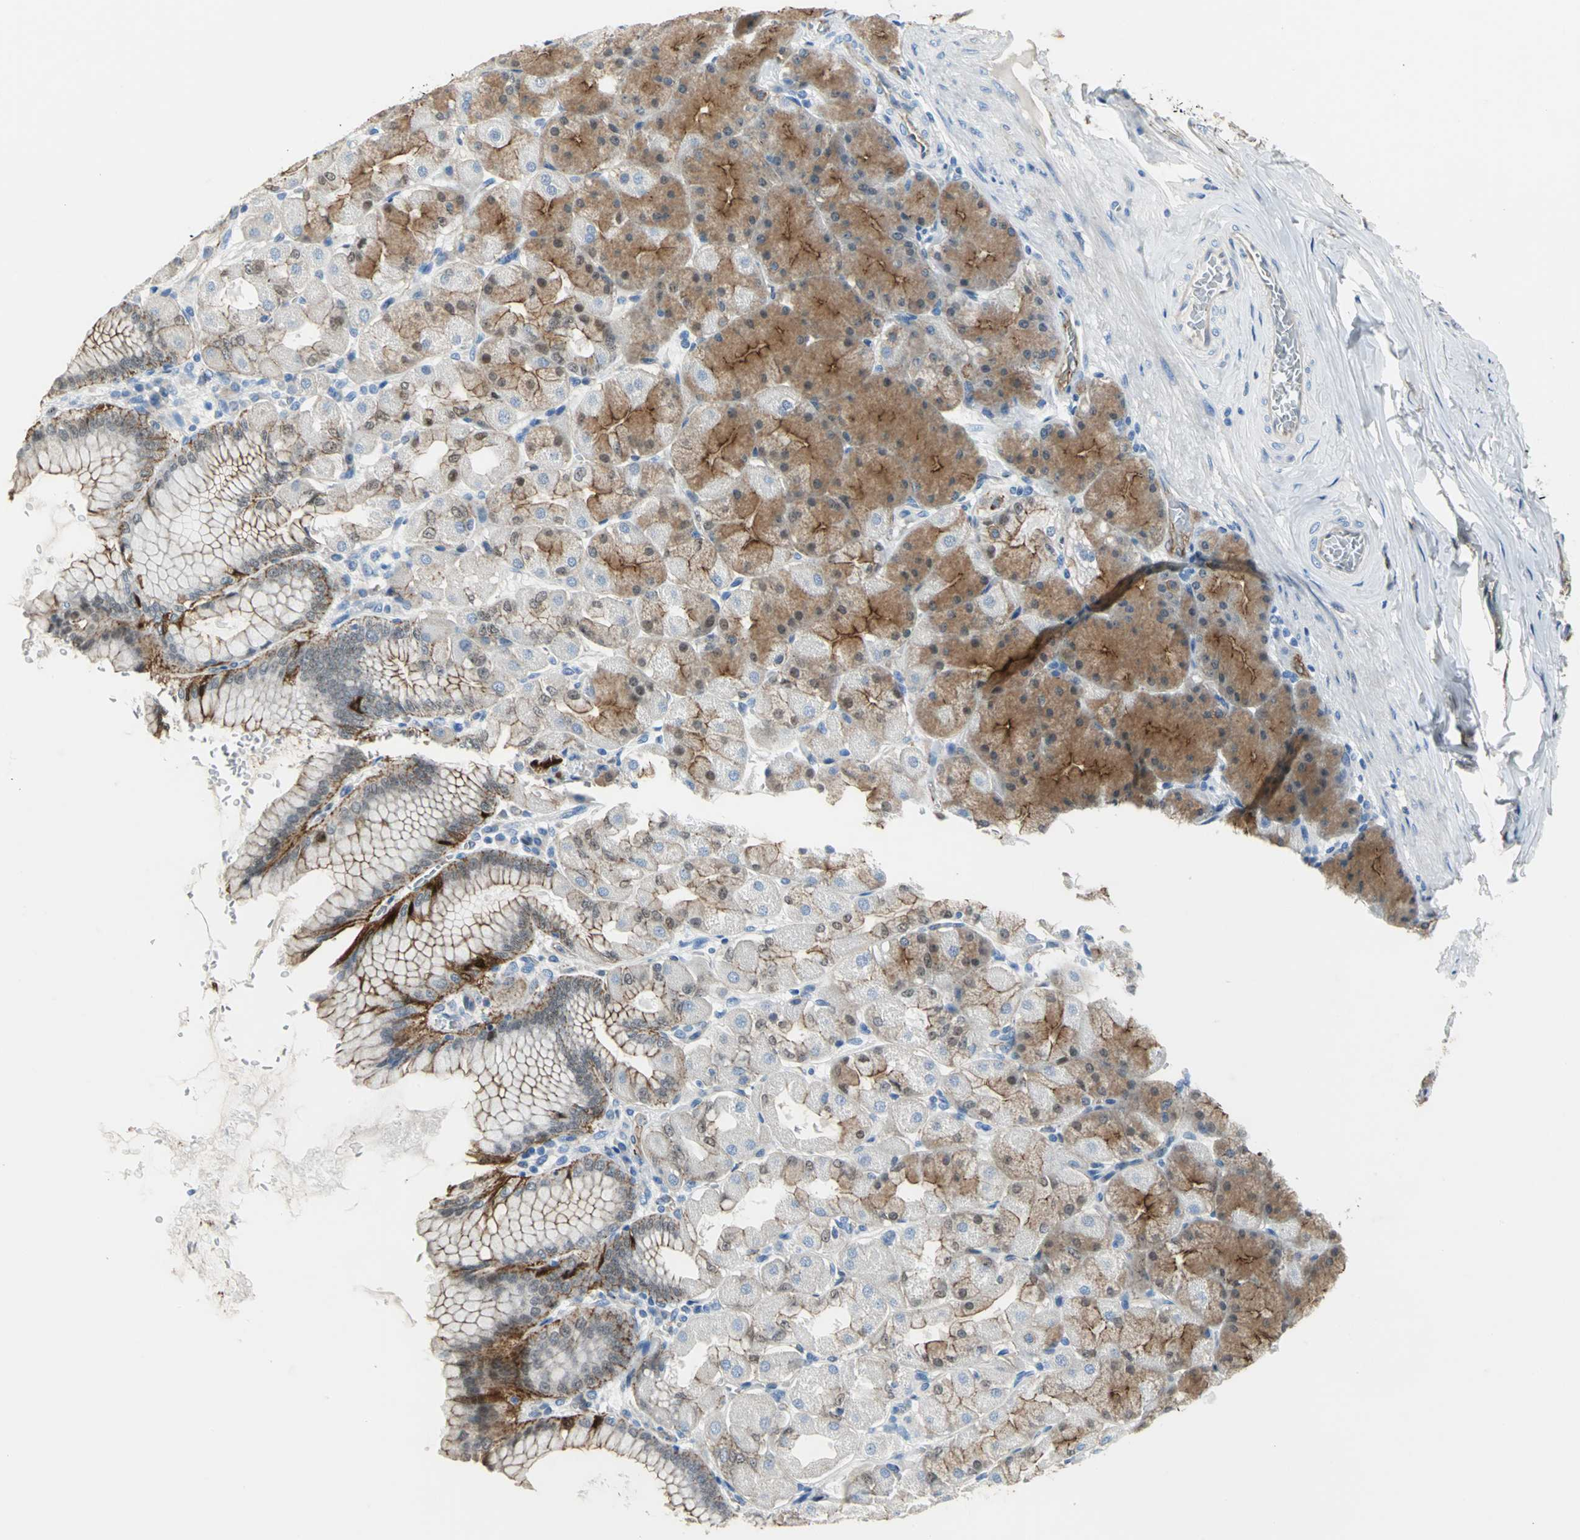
{"staining": {"intensity": "moderate", "quantity": "25%-75%", "location": "cytoplasmic/membranous"}, "tissue": "stomach", "cell_type": "Glandular cells", "image_type": "normal", "snomed": [{"axis": "morphology", "description": "Normal tissue, NOS"}, {"axis": "topography", "description": "Stomach, upper"}], "caption": "Protein expression analysis of unremarkable stomach demonstrates moderate cytoplasmic/membranous staining in approximately 25%-75% of glandular cells.", "gene": "ENSG00000285130", "patient": {"sex": "female", "age": 56}}